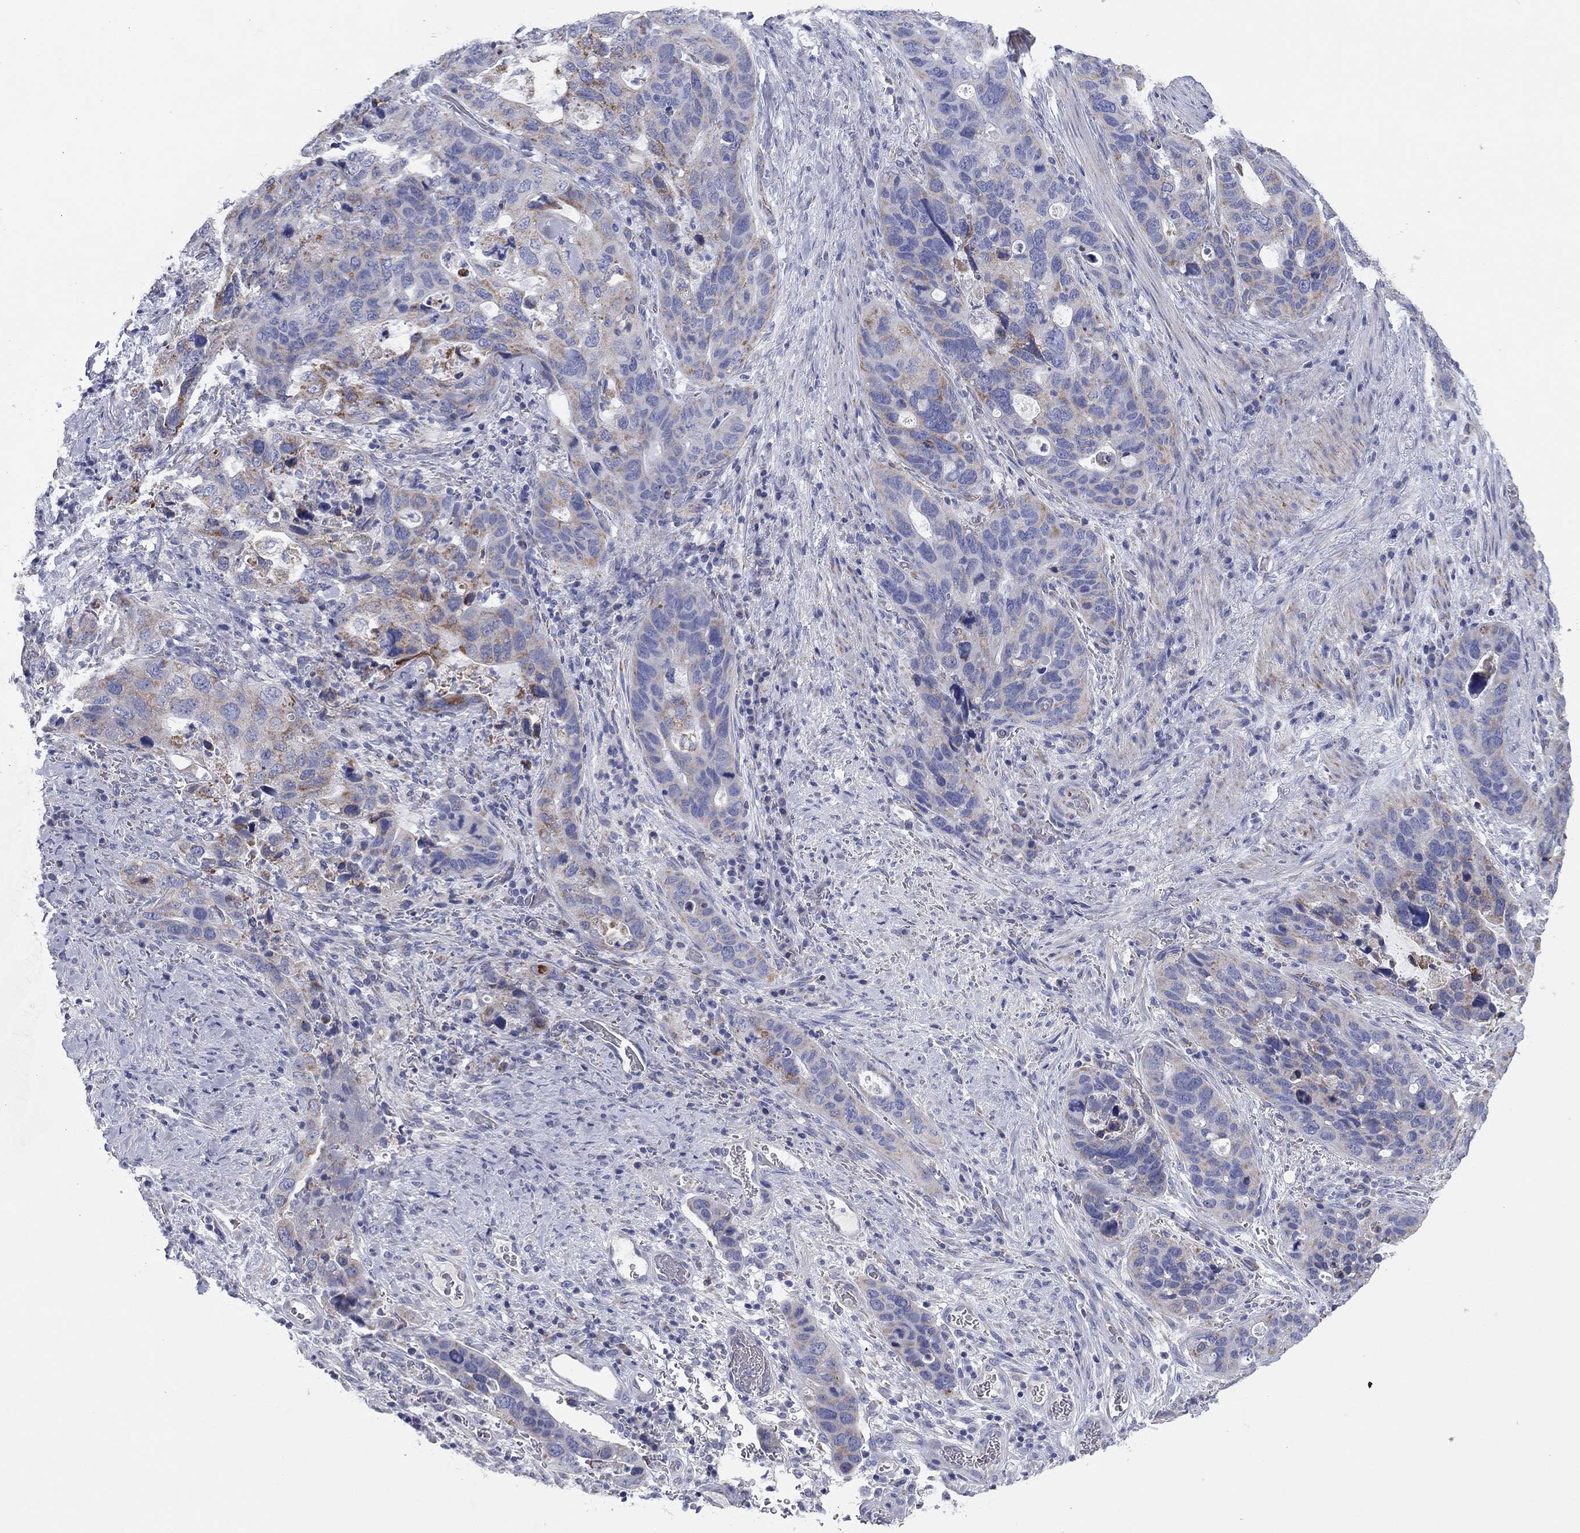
{"staining": {"intensity": "moderate", "quantity": "25%-75%", "location": "cytoplasmic/membranous"}, "tissue": "stomach cancer", "cell_type": "Tumor cells", "image_type": "cancer", "snomed": [{"axis": "morphology", "description": "Adenocarcinoma, NOS"}, {"axis": "topography", "description": "Stomach"}], "caption": "Human stomach adenocarcinoma stained for a protein (brown) displays moderate cytoplasmic/membranous positive staining in approximately 25%-75% of tumor cells.", "gene": "MGST3", "patient": {"sex": "male", "age": 54}}